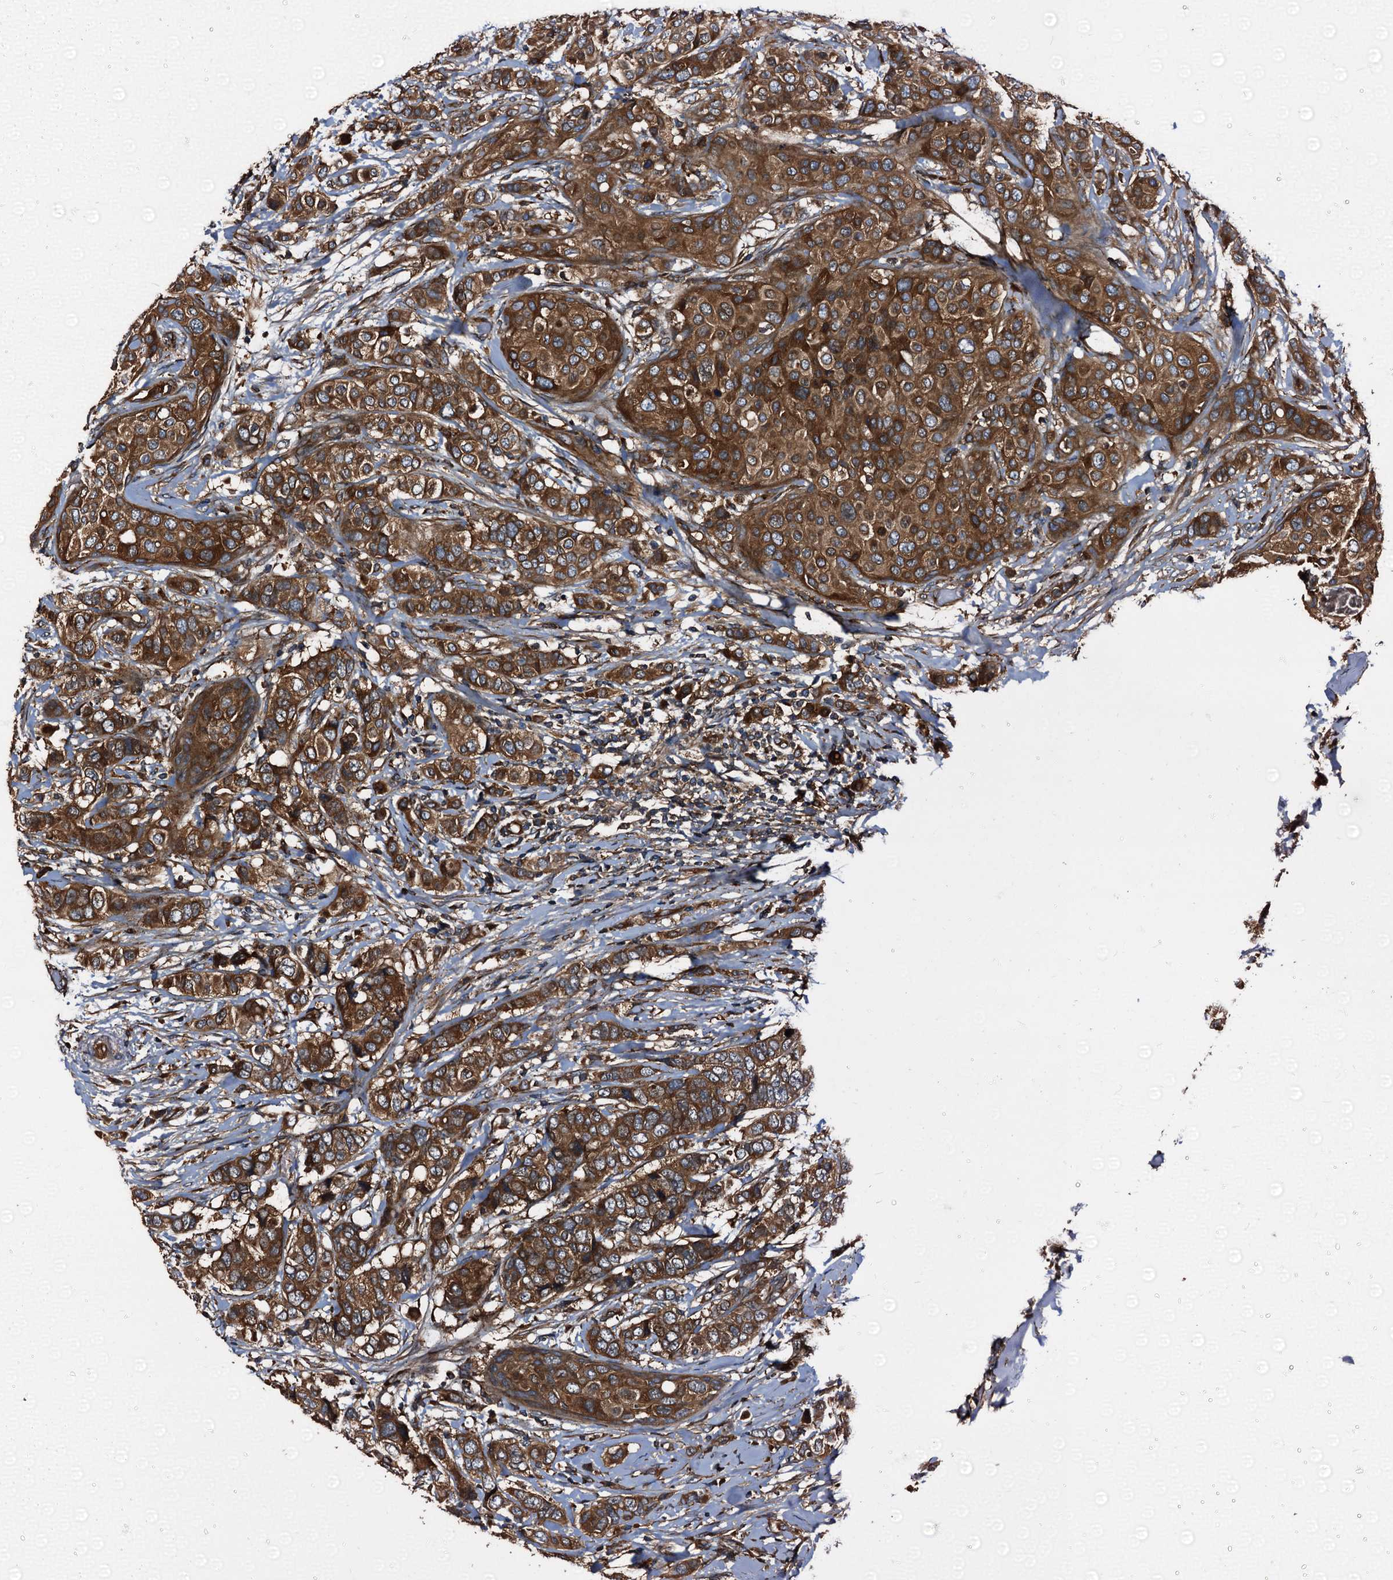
{"staining": {"intensity": "strong", "quantity": ">75%", "location": "cytoplasmic/membranous"}, "tissue": "breast cancer", "cell_type": "Tumor cells", "image_type": "cancer", "snomed": [{"axis": "morphology", "description": "Lobular carcinoma"}, {"axis": "topography", "description": "Breast"}], "caption": "DAB immunohistochemical staining of lobular carcinoma (breast) demonstrates strong cytoplasmic/membranous protein staining in about >75% of tumor cells.", "gene": "PEX5", "patient": {"sex": "female", "age": 51}}